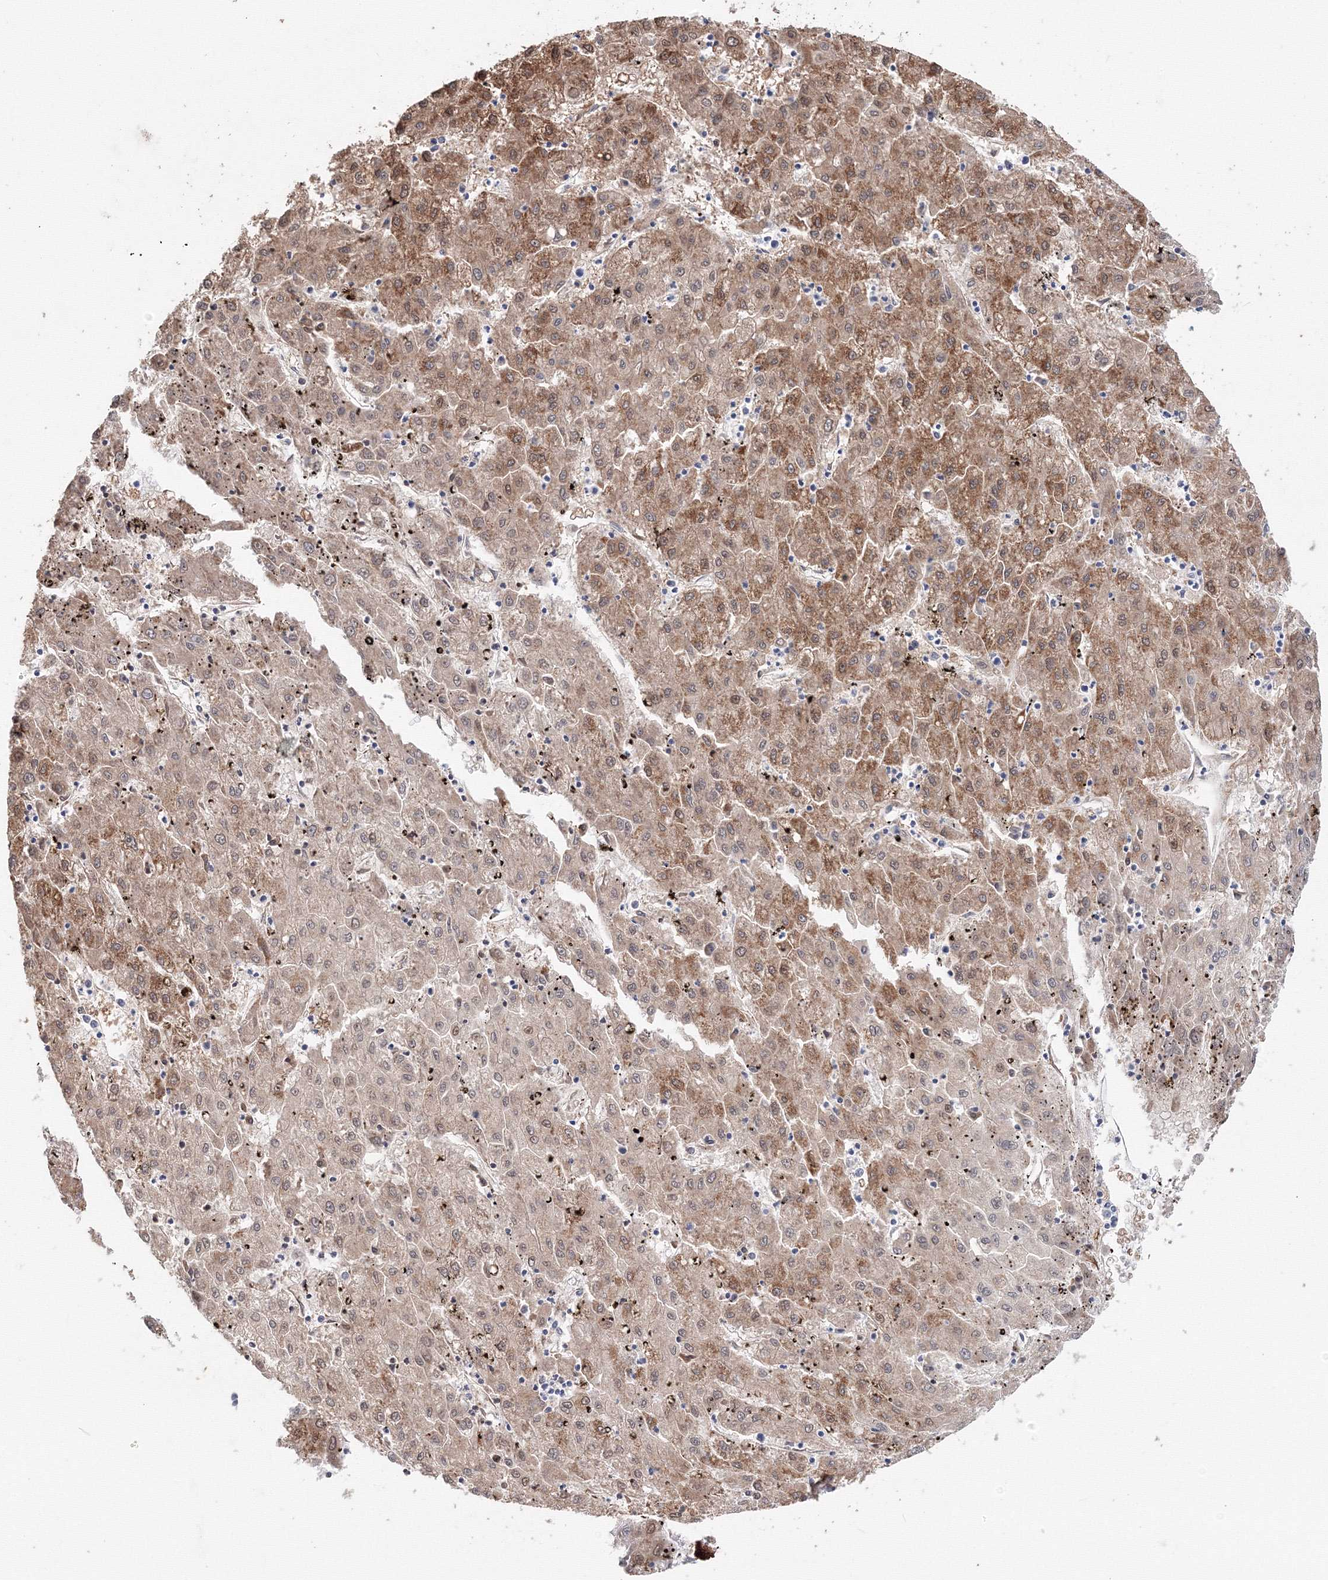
{"staining": {"intensity": "moderate", "quantity": ">75%", "location": "cytoplasmic/membranous"}, "tissue": "liver cancer", "cell_type": "Tumor cells", "image_type": "cancer", "snomed": [{"axis": "morphology", "description": "Carcinoma, Hepatocellular, NOS"}, {"axis": "topography", "description": "Liver"}], "caption": "Moderate cytoplasmic/membranous expression is appreciated in about >75% of tumor cells in liver hepatocellular carcinoma.", "gene": "DHRS12", "patient": {"sex": "male", "age": 72}}